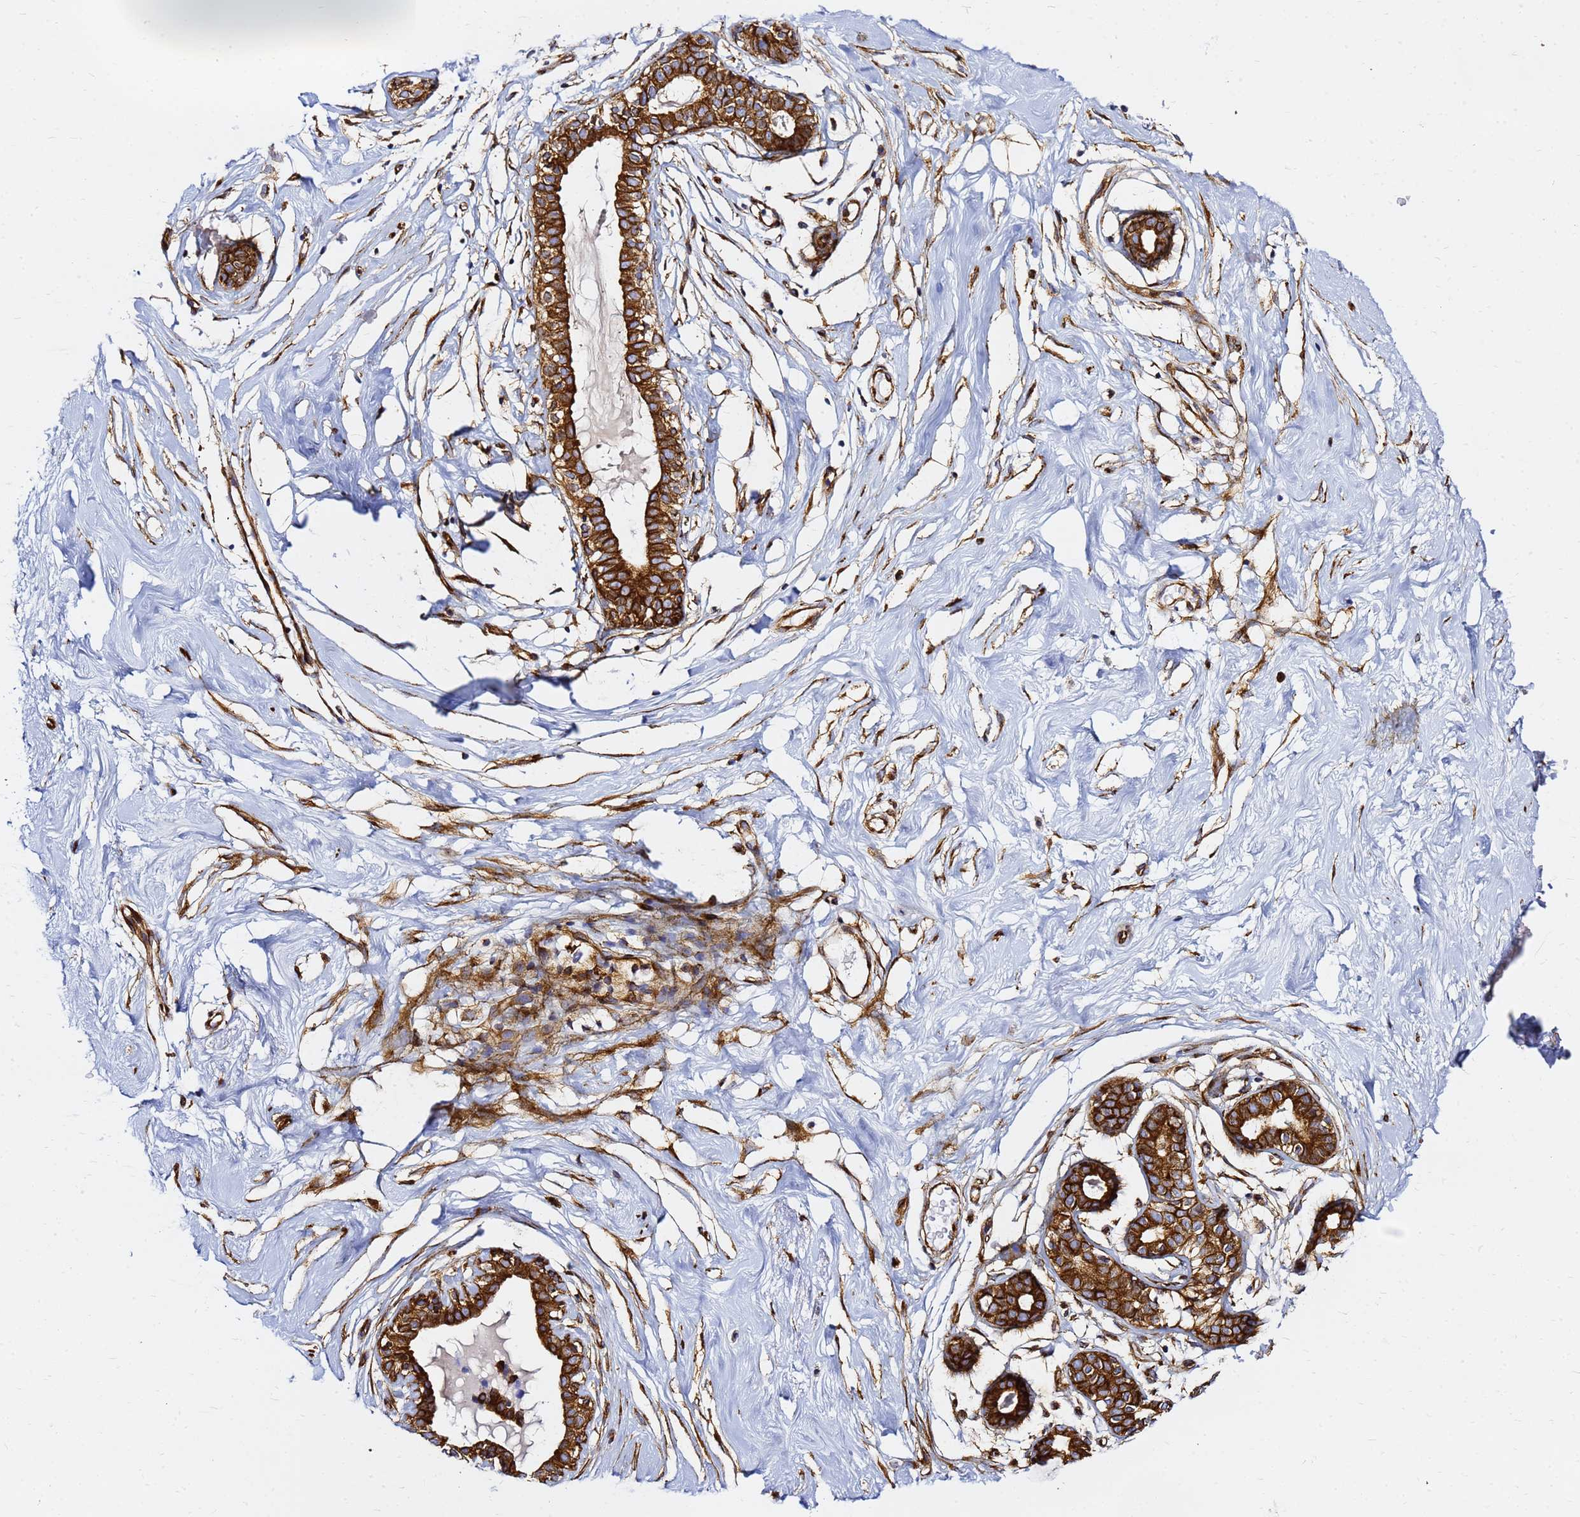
{"staining": {"intensity": "strong", "quantity": ">75%", "location": "cytoplasmic/membranous"}, "tissue": "breast", "cell_type": "Adipocytes", "image_type": "normal", "snomed": [{"axis": "morphology", "description": "Normal tissue, NOS"}, {"axis": "morphology", "description": "Adenoma, NOS"}, {"axis": "topography", "description": "Breast"}], "caption": "Protein expression by IHC demonstrates strong cytoplasmic/membranous positivity in approximately >75% of adipocytes in normal breast.", "gene": "TUBA8", "patient": {"sex": "female", "age": 23}}